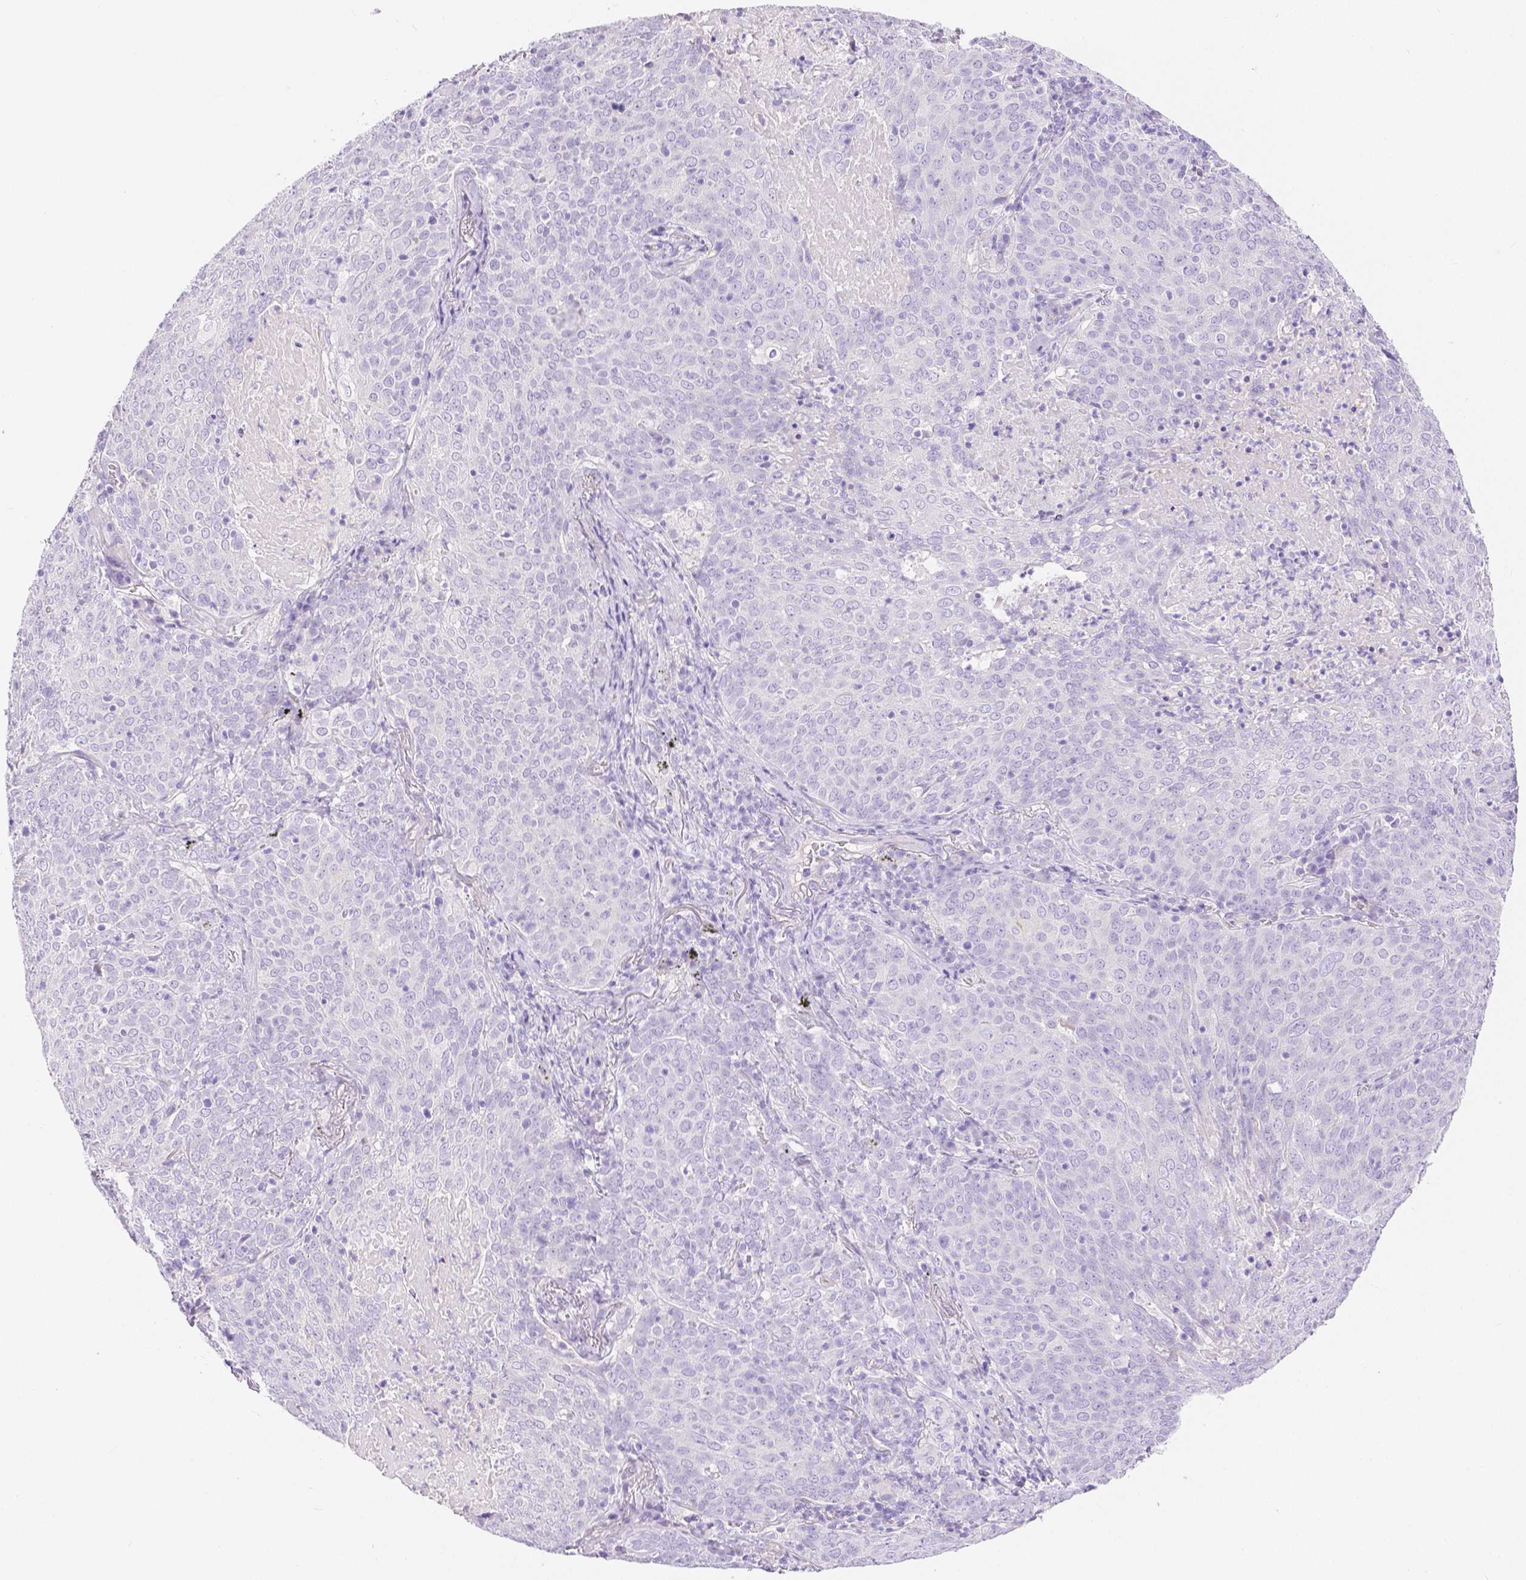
{"staining": {"intensity": "negative", "quantity": "none", "location": "none"}, "tissue": "lung cancer", "cell_type": "Tumor cells", "image_type": "cancer", "snomed": [{"axis": "morphology", "description": "Squamous cell carcinoma, NOS"}, {"axis": "topography", "description": "Lung"}], "caption": "An image of human squamous cell carcinoma (lung) is negative for staining in tumor cells.", "gene": "SLC27A5", "patient": {"sex": "male", "age": 82}}